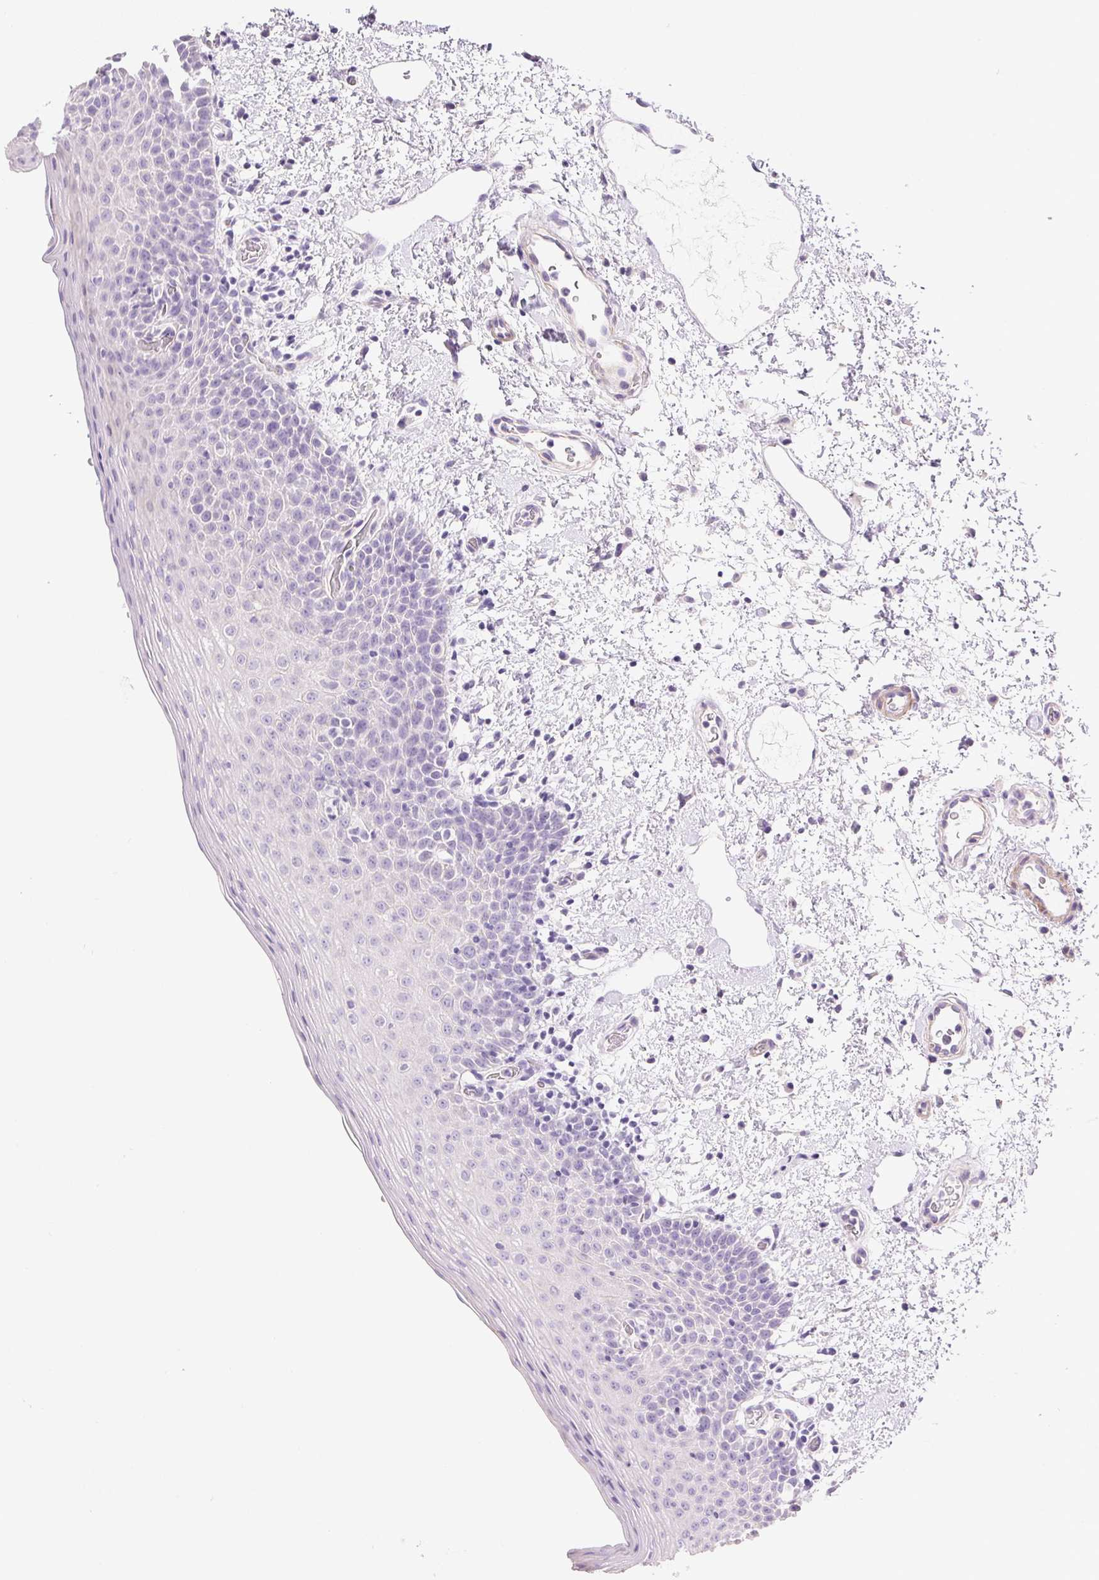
{"staining": {"intensity": "negative", "quantity": "none", "location": "none"}, "tissue": "oral mucosa", "cell_type": "Squamous epithelial cells", "image_type": "normal", "snomed": [{"axis": "morphology", "description": "Normal tissue, NOS"}, {"axis": "topography", "description": "Oral tissue"}, {"axis": "topography", "description": "Head-Neck"}], "caption": "DAB immunohistochemical staining of benign human oral mucosa reveals no significant expression in squamous epithelial cells. The staining was performed using DAB to visualize the protein expression in brown, while the nuclei were stained in blue with hematoxylin (Magnification: 20x).", "gene": "KCNE2", "patient": {"sex": "female", "age": 55}}